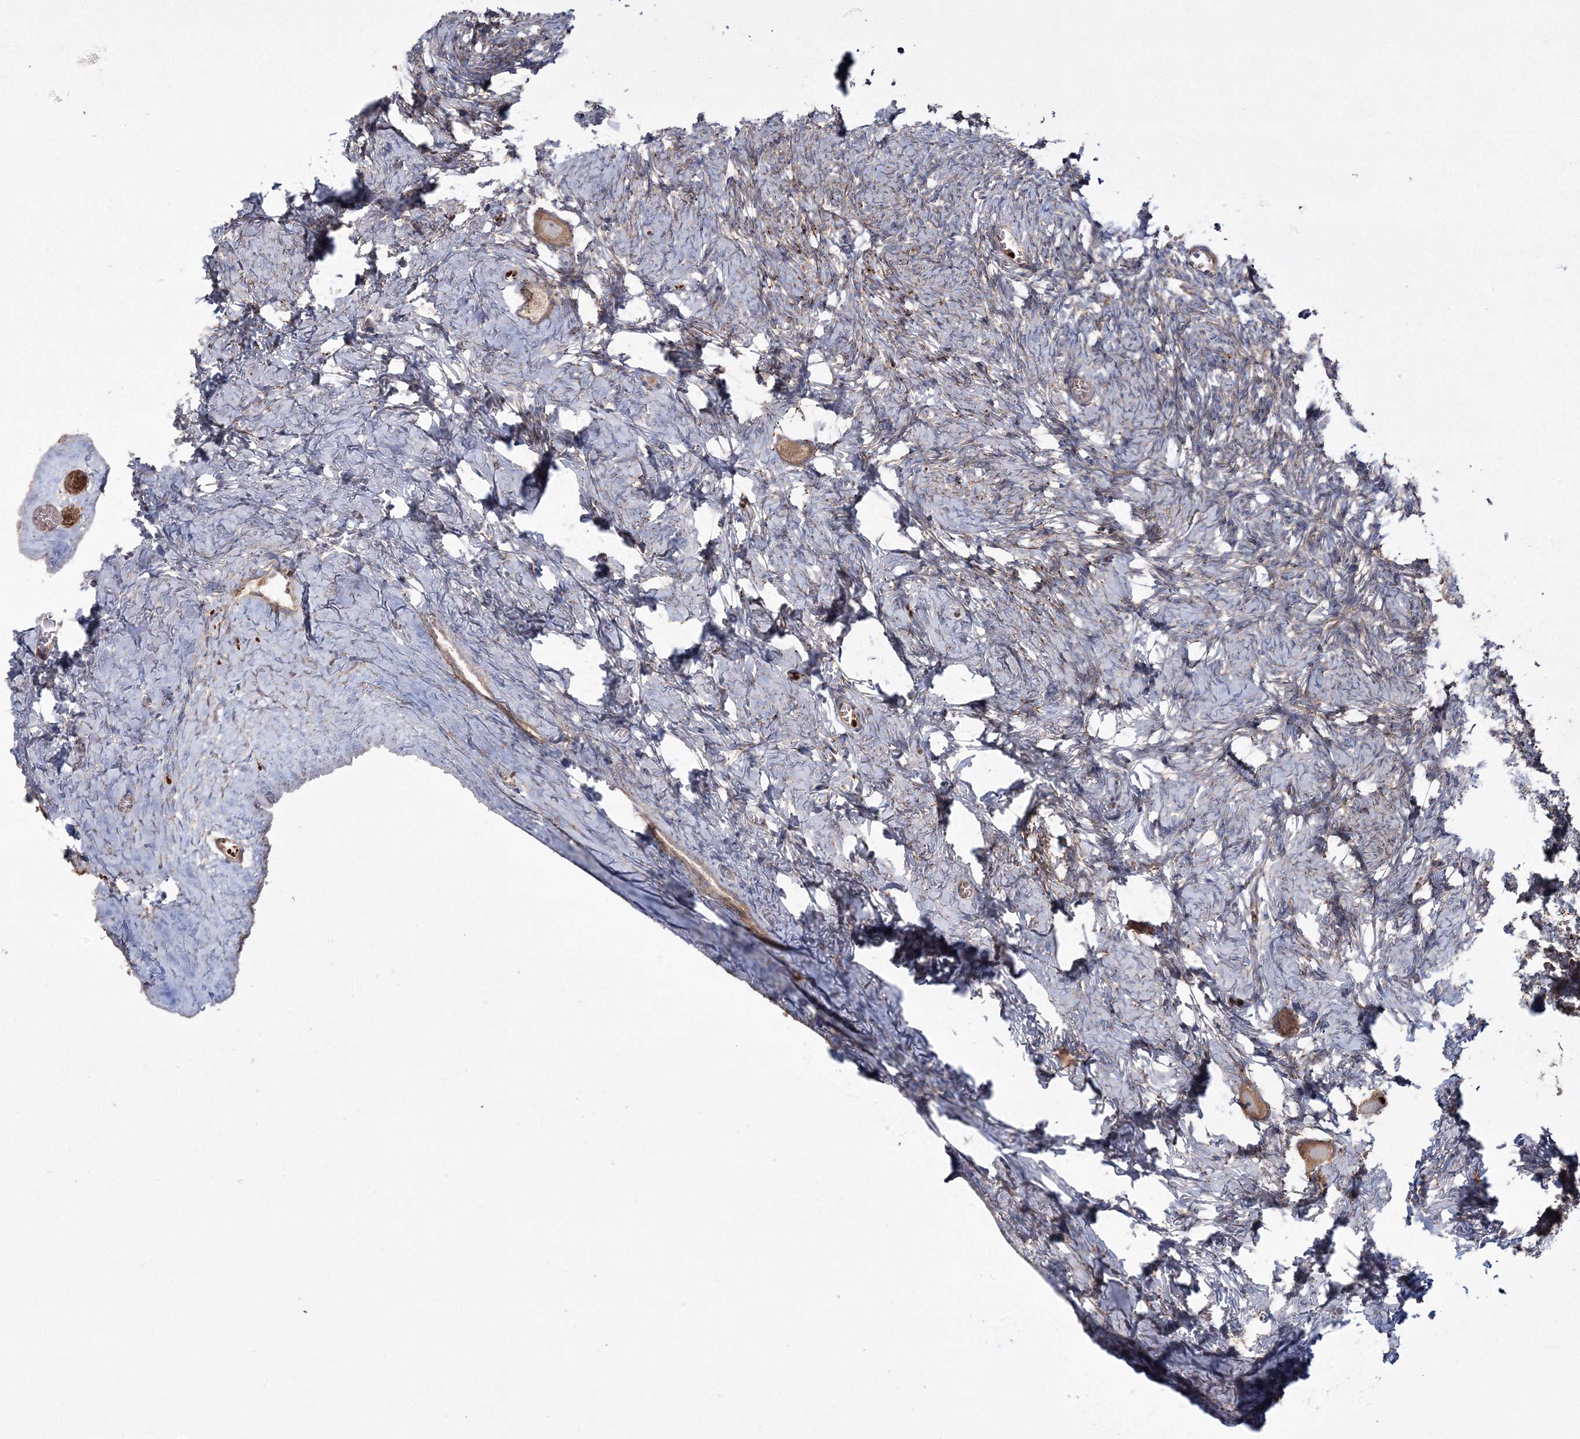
{"staining": {"intensity": "moderate", "quantity": ">75%", "location": "cytoplasmic/membranous"}, "tissue": "ovary", "cell_type": "Follicle cells", "image_type": "normal", "snomed": [{"axis": "morphology", "description": "Normal tissue, NOS"}, {"axis": "topography", "description": "Ovary"}], "caption": "A medium amount of moderate cytoplasmic/membranous positivity is appreciated in about >75% of follicle cells in unremarkable ovary.", "gene": "ZSWIM6", "patient": {"sex": "female", "age": 27}}